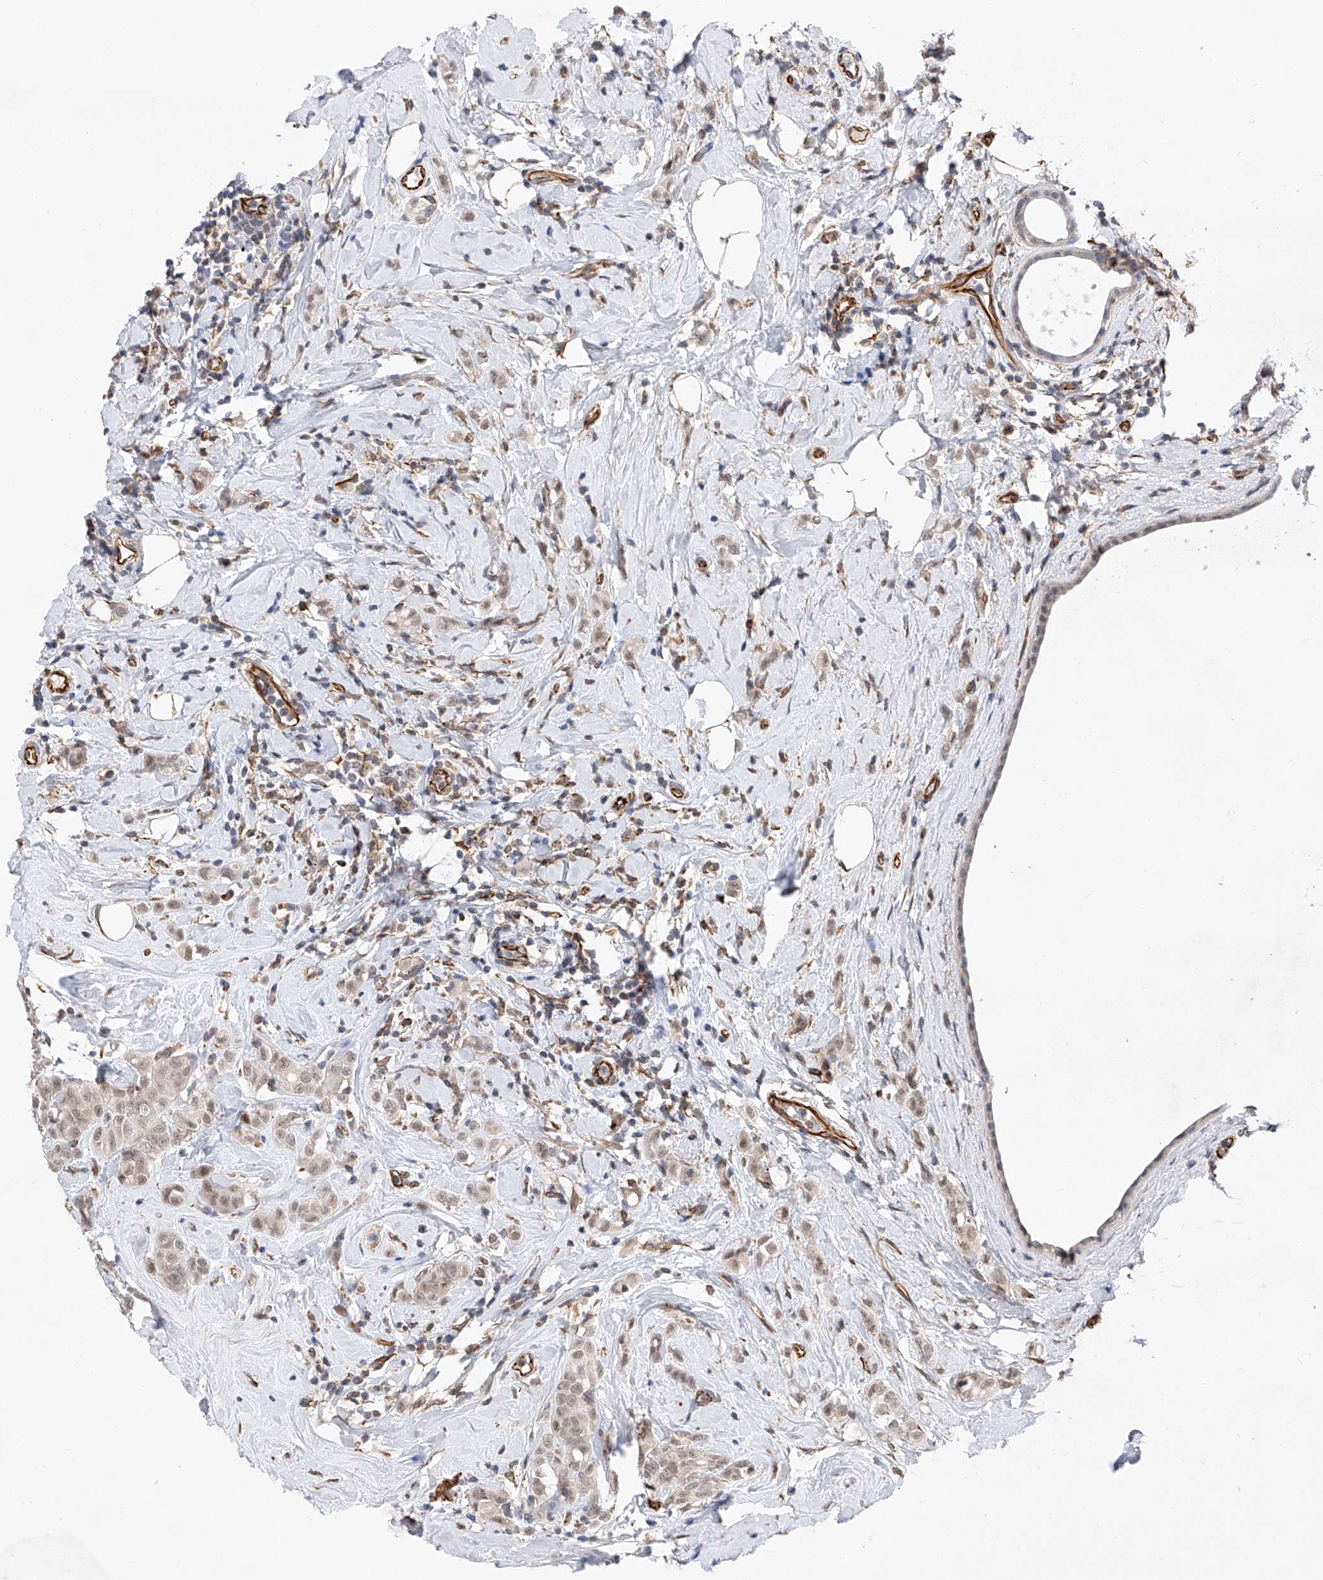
{"staining": {"intensity": "weak", "quantity": "25%-75%", "location": "nuclear"}, "tissue": "breast cancer", "cell_type": "Tumor cells", "image_type": "cancer", "snomed": [{"axis": "morphology", "description": "Lobular carcinoma"}, {"axis": "topography", "description": "Breast"}], "caption": "Protein expression analysis of human breast lobular carcinoma reveals weak nuclear expression in approximately 25%-75% of tumor cells.", "gene": "AMD1", "patient": {"sex": "female", "age": 47}}